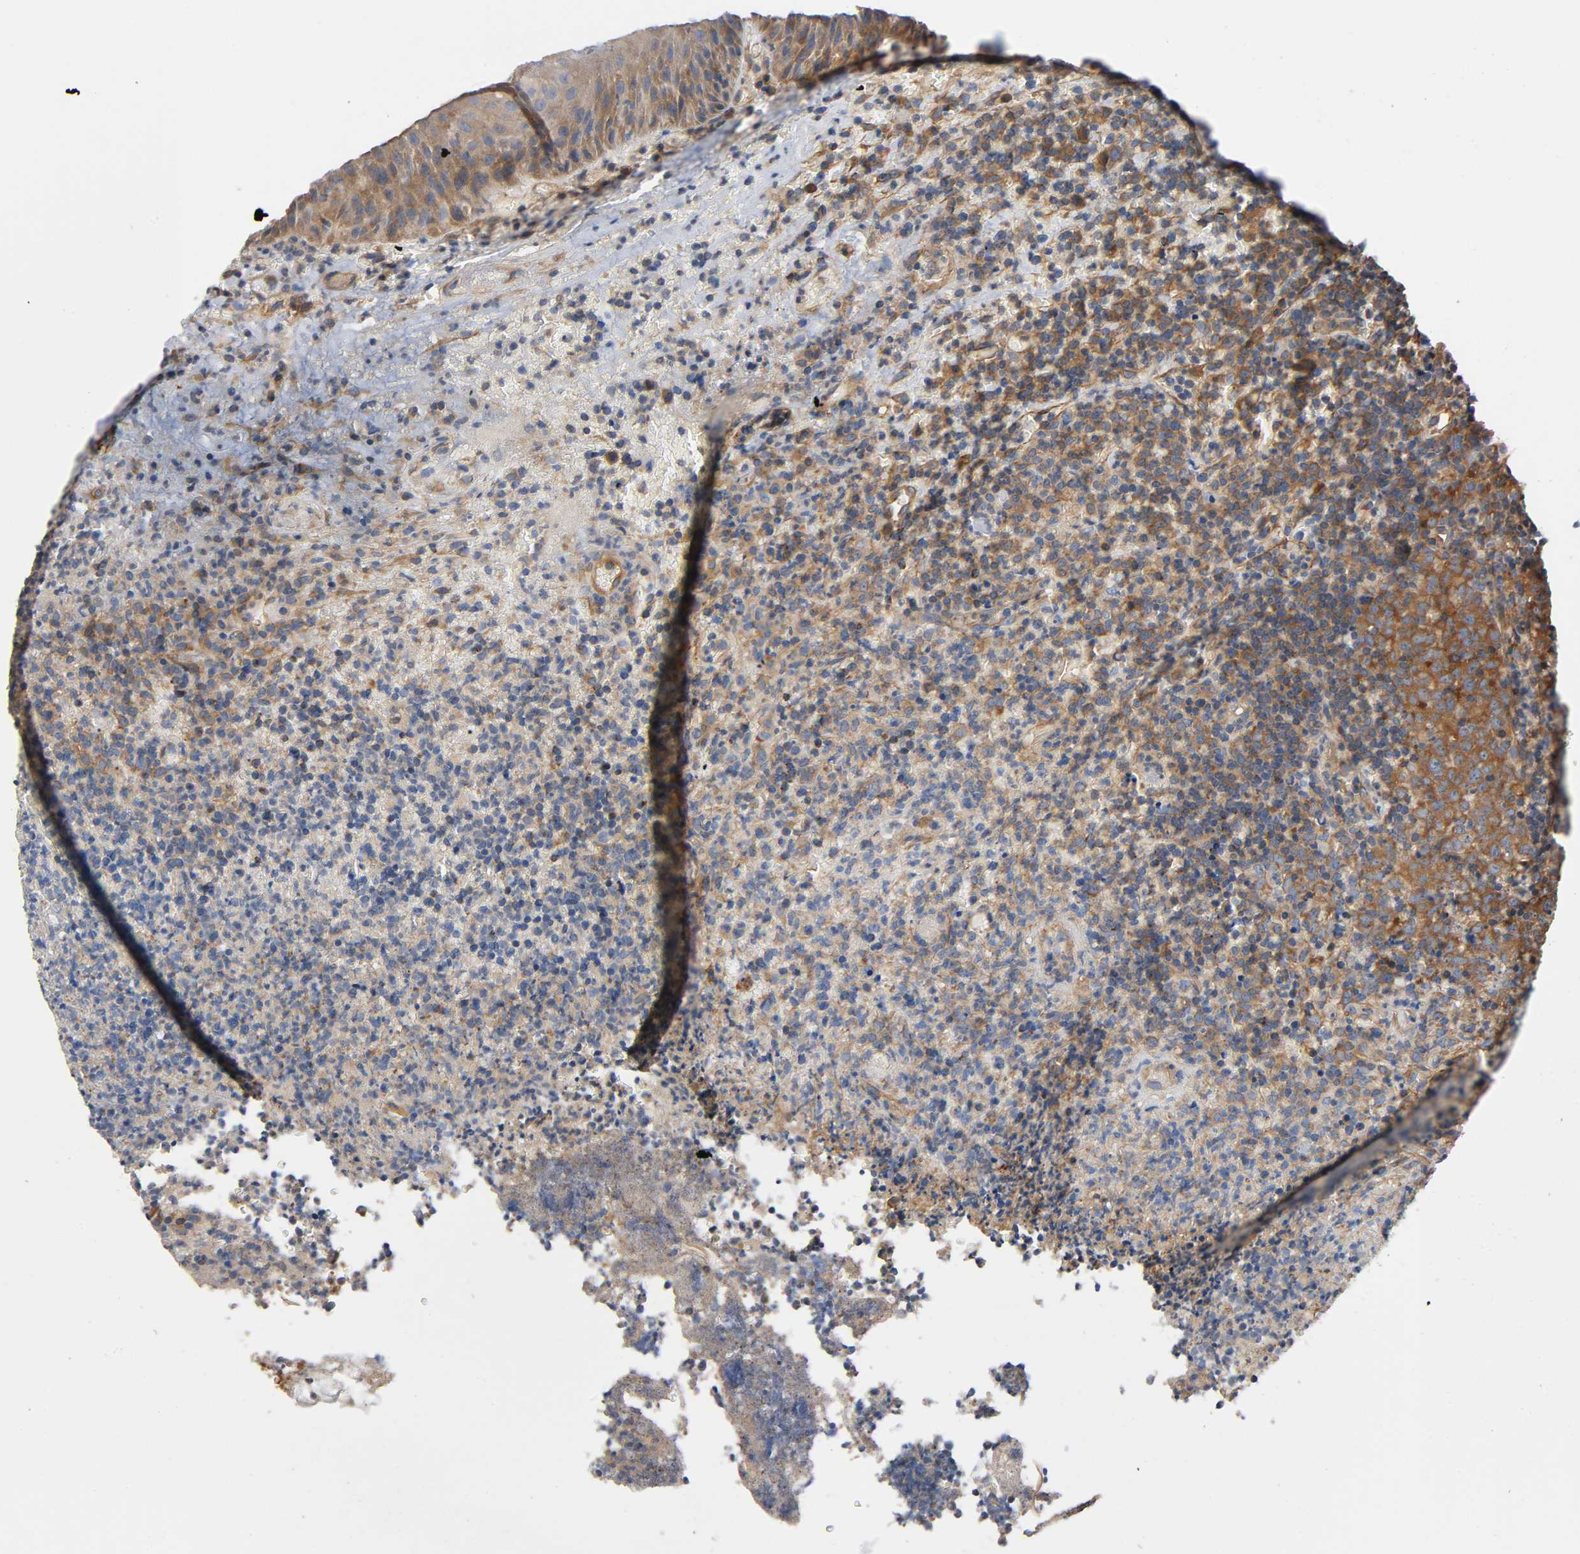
{"staining": {"intensity": "moderate", "quantity": "25%-75%", "location": "cytoplasmic/membranous"}, "tissue": "lymphoma", "cell_type": "Tumor cells", "image_type": "cancer", "snomed": [{"axis": "morphology", "description": "Malignant lymphoma, non-Hodgkin's type, High grade"}, {"axis": "topography", "description": "Tonsil"}], "caption": "This is a histology image of immunohistochemistry staining of lymphoma, which shows moderate positivity in the cytoplasmic/membranous of tumor cells.", "gene": "MARS1", "patient": {"sex": "female", "age": 36}}